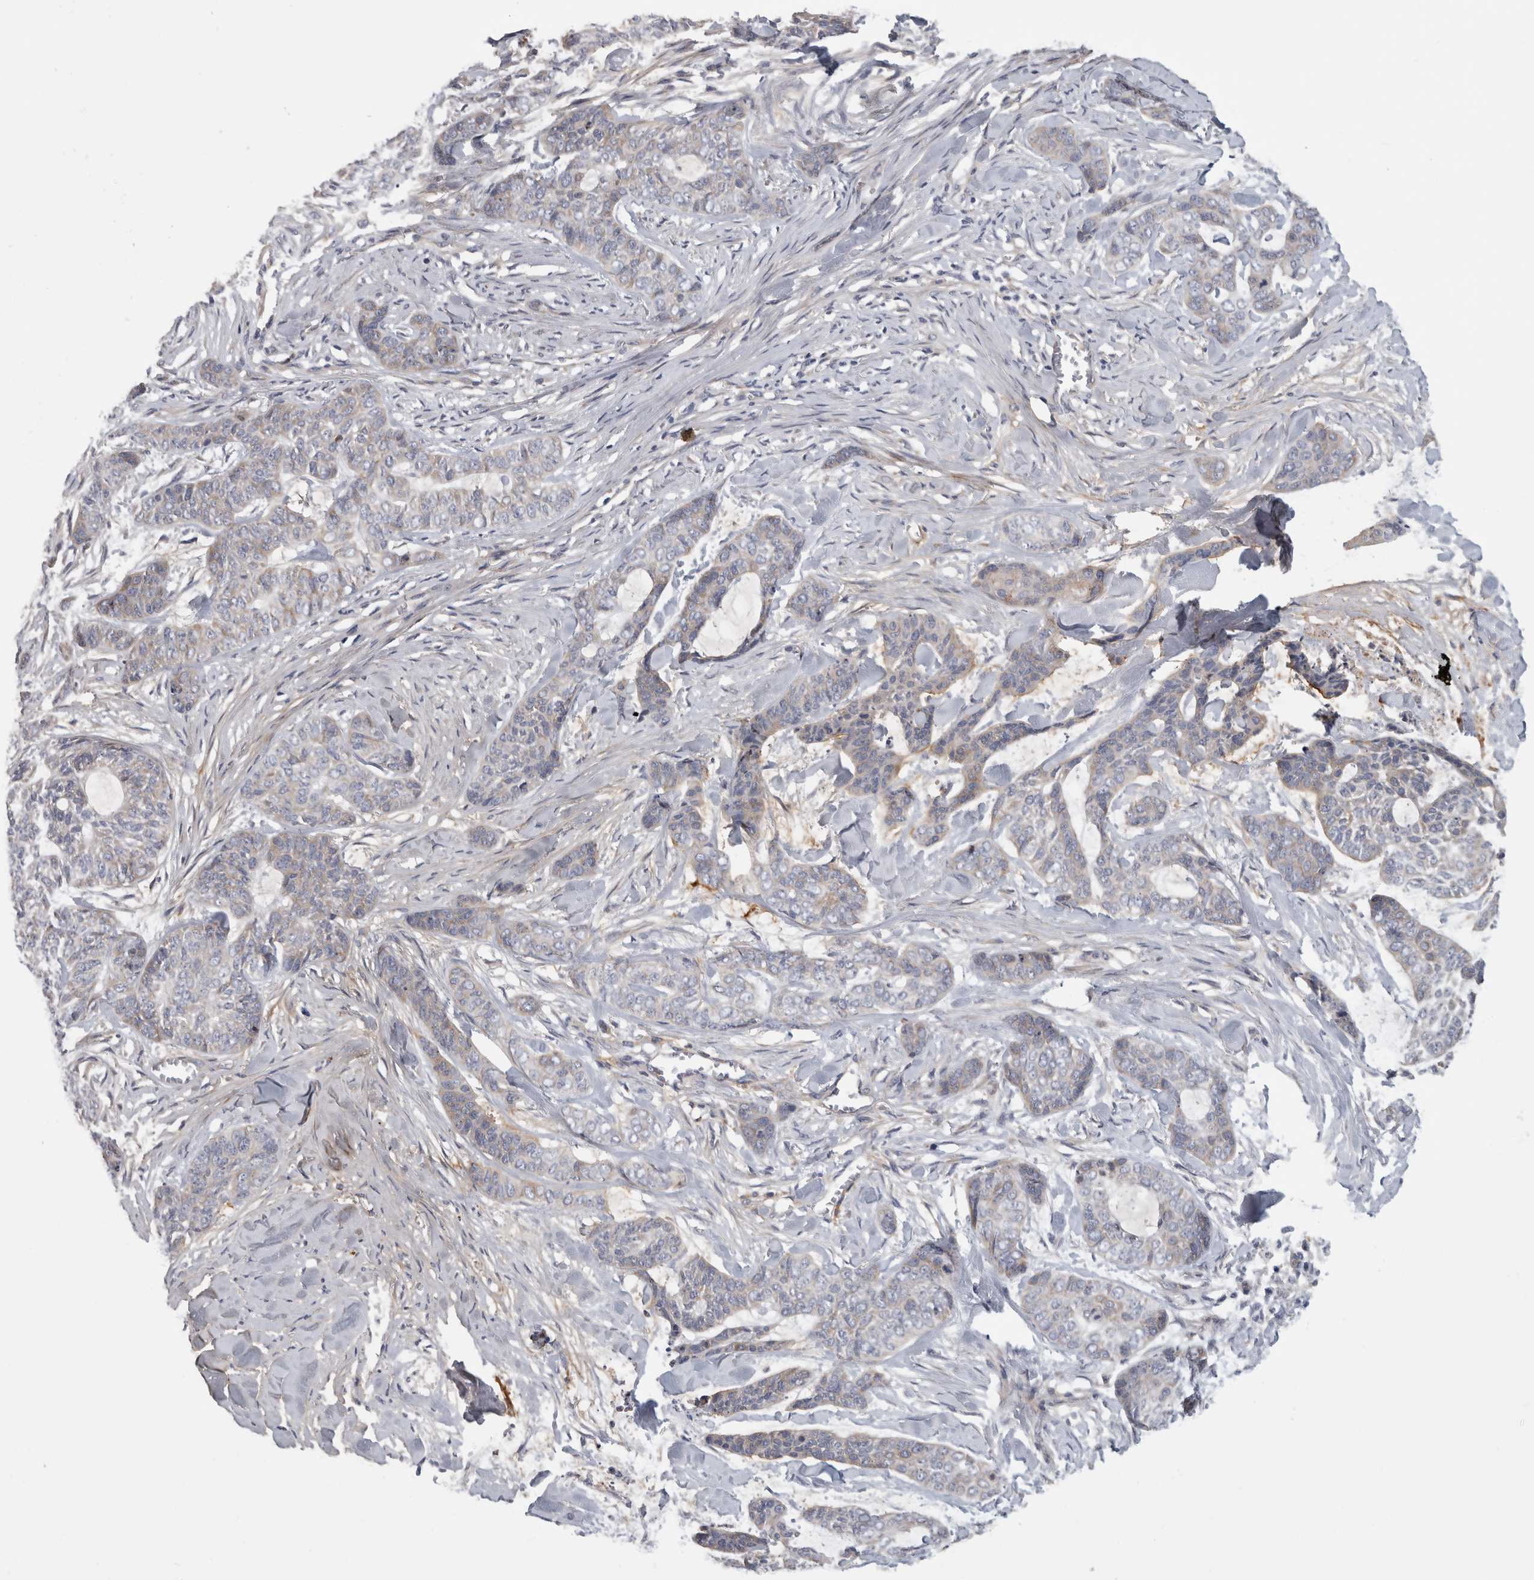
{"staining": {"intensity": "weak", "quantity": "<25%", "location": "cytoplasmic/membranous"}, "tissue": "skin cancer", "cell_type": "Tumor cells", "image_type": "cancer", "snomed": [{"axis": "morphology", "description": "Basal cell carcinoma"}, {"axis": "topography", "description": "Skin"}], "caption": "Skin basal cell carcinoma was stained to show a protein in brown. There is no significant positivity in tumor cells. The staining is performed using DAB (3,3'-diaminobenzidine) brown chromogen with nuclei counter-stained in using hematoxylin.", "gene": "ATXN2", "patient": {"sex": "female", "age": 64}}